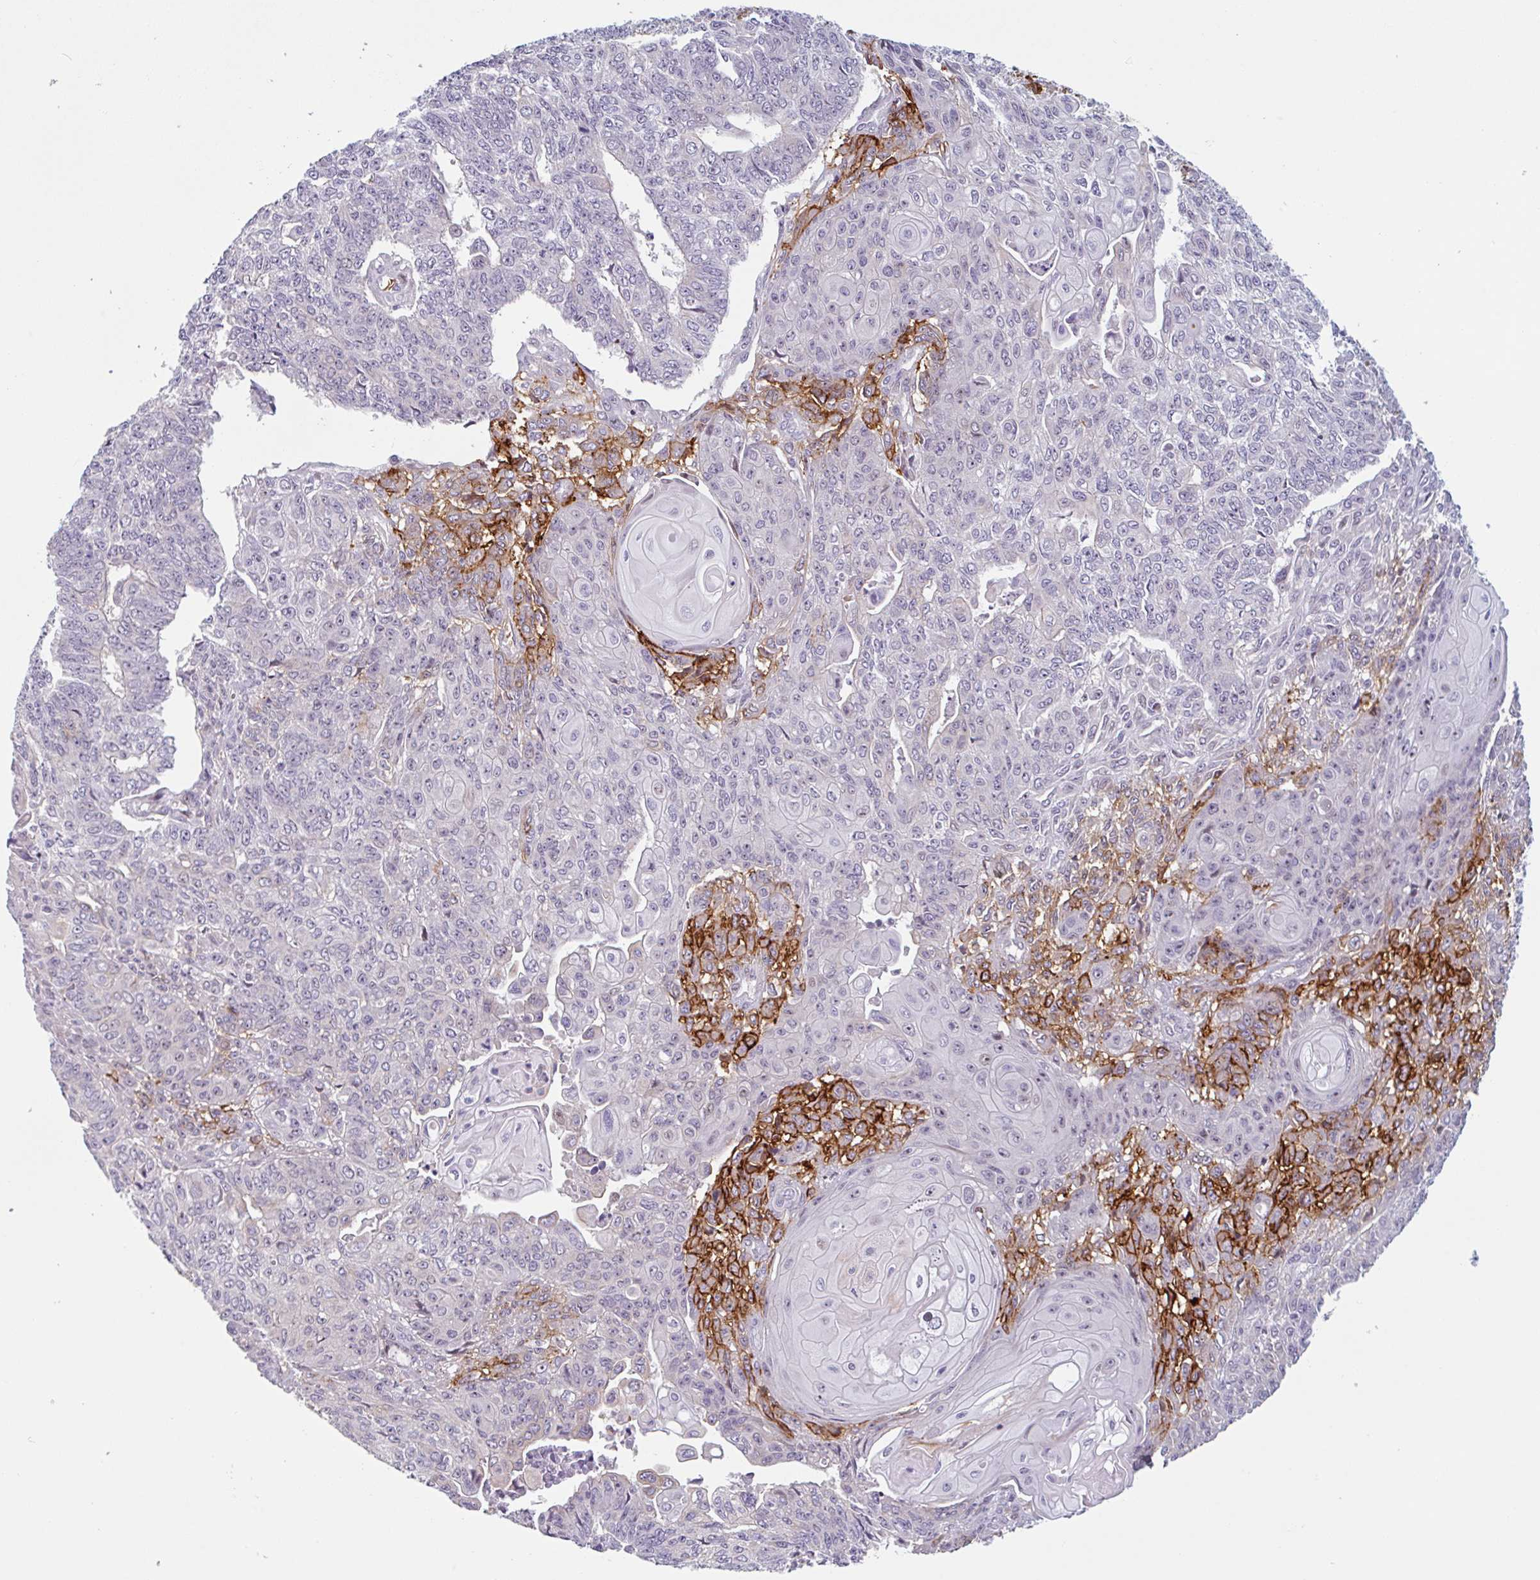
{"staining": {"intensity": "moderate", "quantity": "<25%", "location": "cytoplasmic/membranous"}, "tissue": "endometrial cancer", "cell_type": "Tumor cells", "image_type": "cancer", "snomed": [{"axis": "morphology", "description": "Adenocarcinoma, NOS"}, {"axis": "topography", "description": "Endometrium"}], "caption": "High-magnification brightfield microscopy of endometrial cancer stained with DAB (3,3'-diaminobenzidine) (brown) and counterstained with hematoxylin (blue). tumor cells exhibit moderate cytoplasmic/membranous staining is seen in about<25% of cells.", "gene": "TMEM119", "patient": {"sex": "female", "age": 32}}